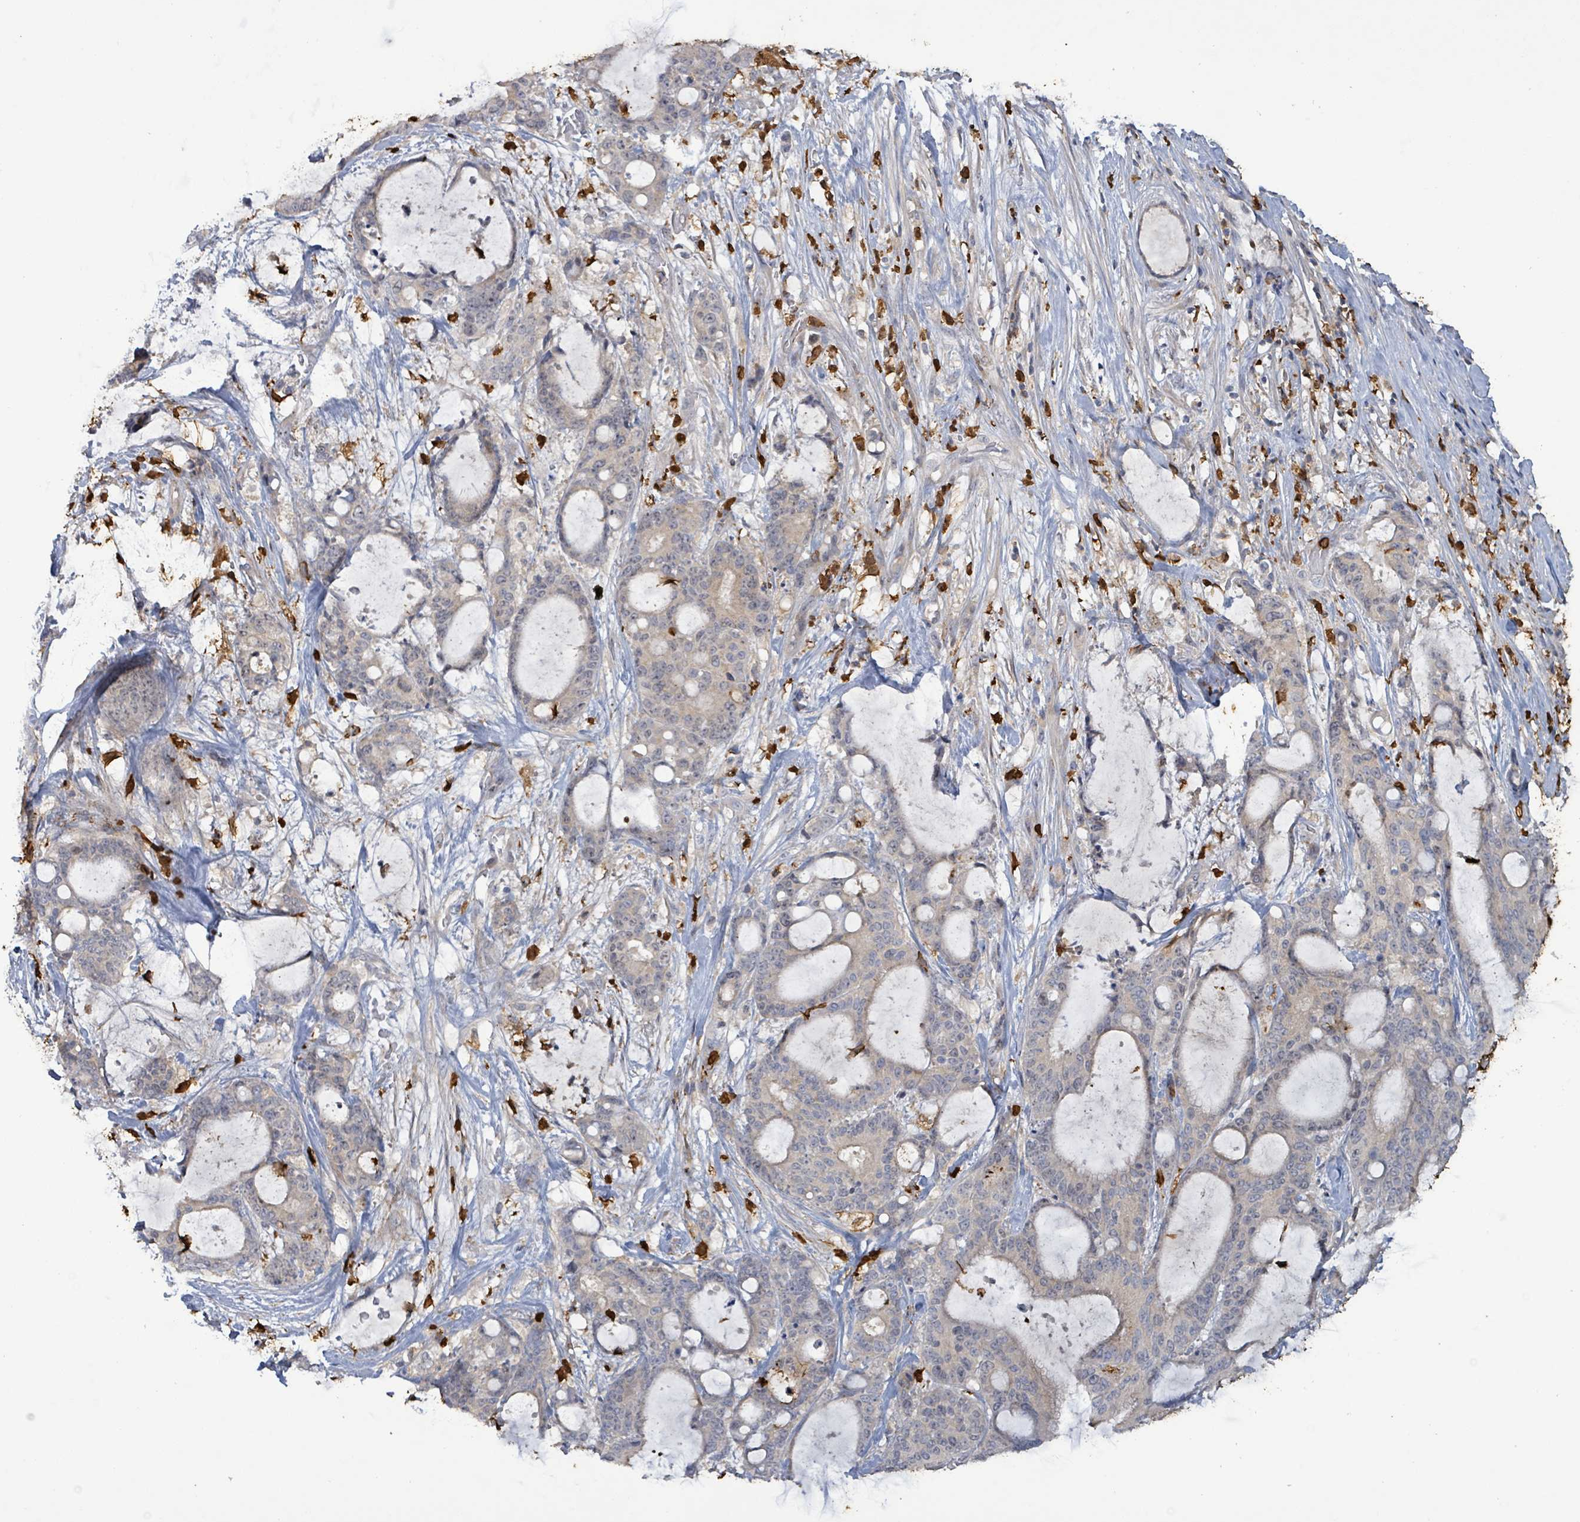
{"staining": {"intensity": "negative", "quantity": "none", "location": "none"}, "tissue": "liver cancer", "cell_type": "Tumor cells", "image_type": "cancer", "snomed": [{"axis": "morphology", "description": "Normal tissue, NOS"}, {"axis": "morphology", "description": "Cholangiocarcinoma"}, {"axis": "topography", "description": "Liver"}, {"axis": "topography", "description": "Peripheral nerve tissue"}], "caption": "Immunohistochemistry (IHC) of human liver cancer exhibits no positivity in tumor cells. (IHC, brightfield microscopy, high magnification).", "gene": "FAM210A", "patient": {"sex": "female", "age": 73}}